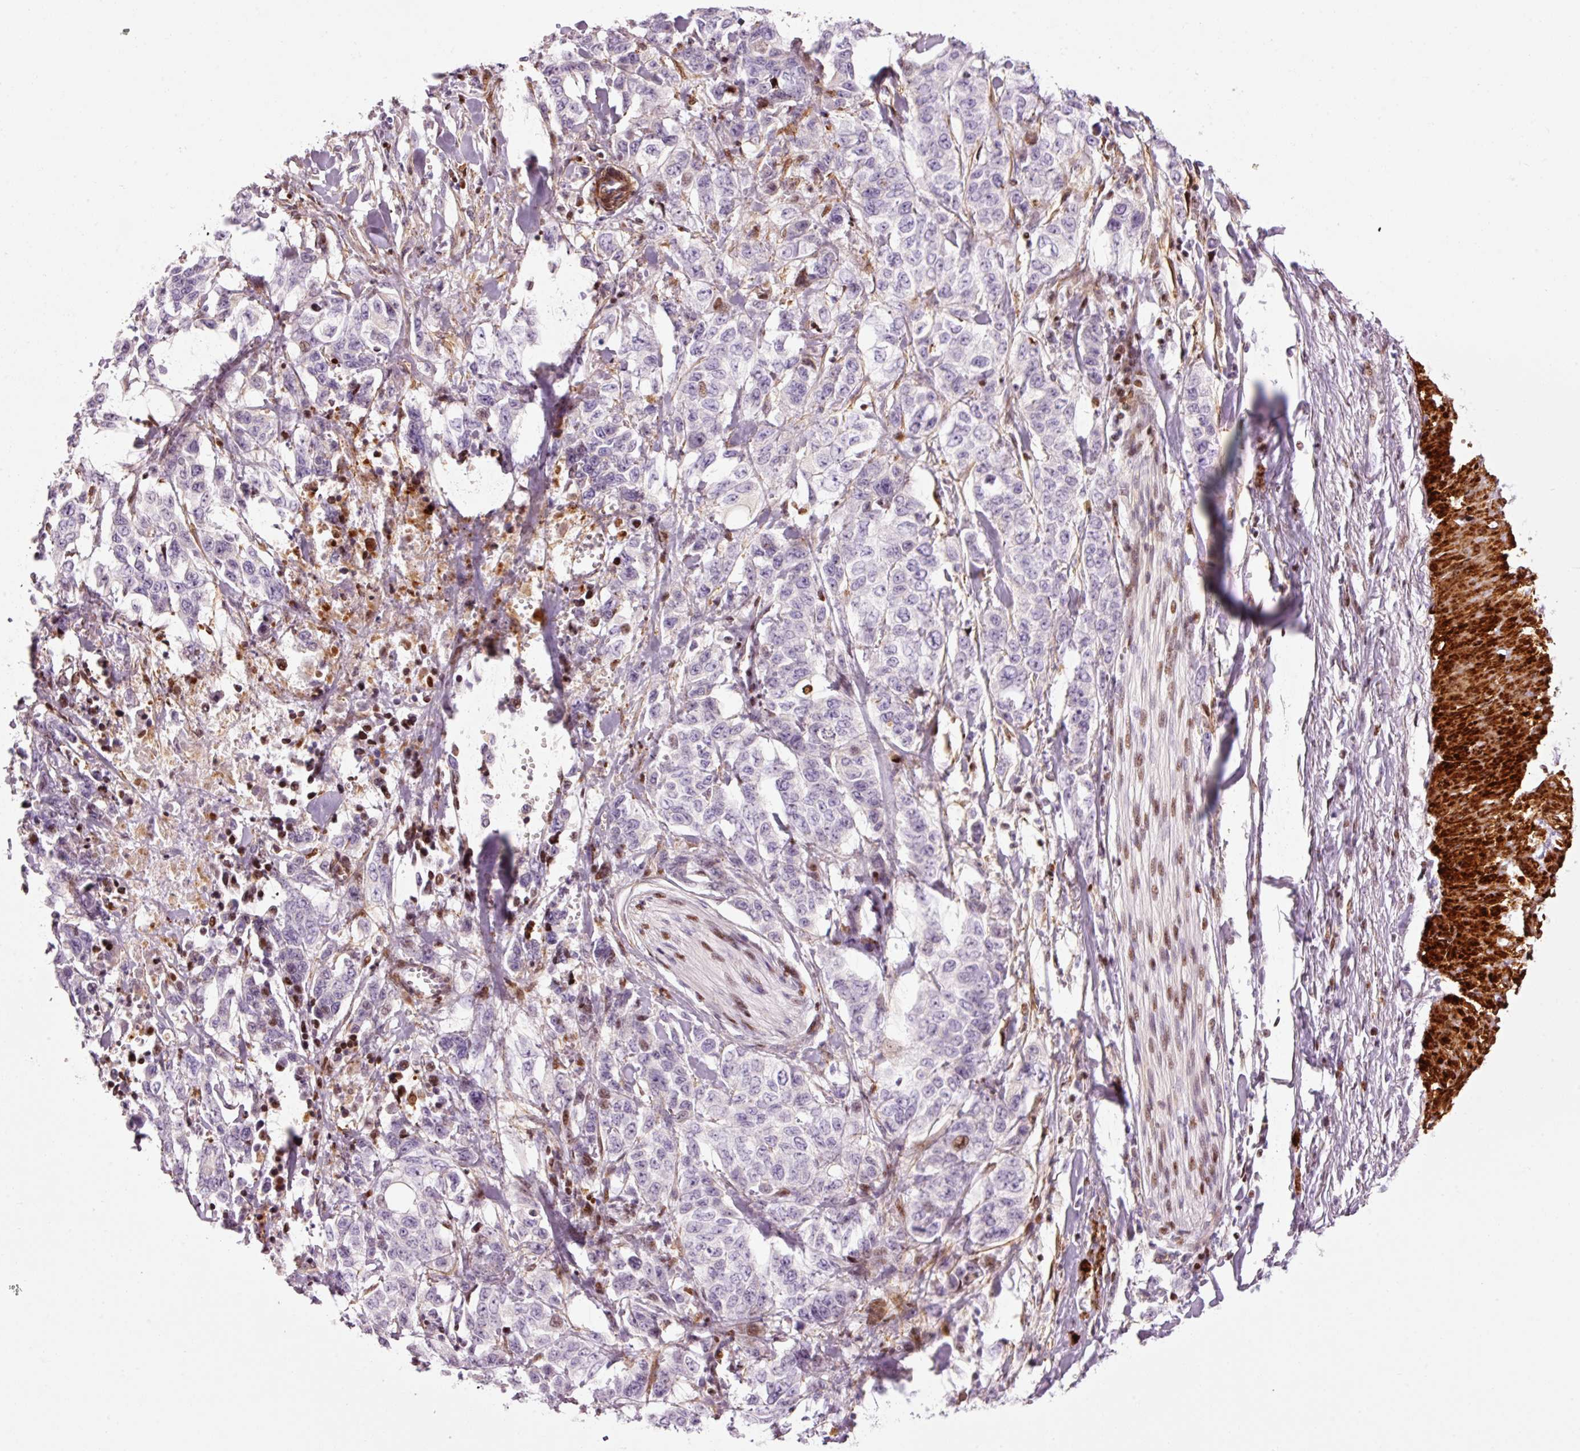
{"staining": {"intensity": "negative", "quantity": "none", "location": "none"}, "tissue": "stomach cancer", "cell_type": "Tumor cells", "image_type": "cancer", "snomed": [{"axis": "morphology", "description": "Adenocarcinoma, NOS"}, {"axis": "topography", "description": "Stomach, upper"}], "caption": "This is a image of IHC staining of adenocarcinoma (stomach), which shows no expression in tumor cells.", "gene": "ANKRD20A1", "patient": {"sex": "male", "age": 62}}